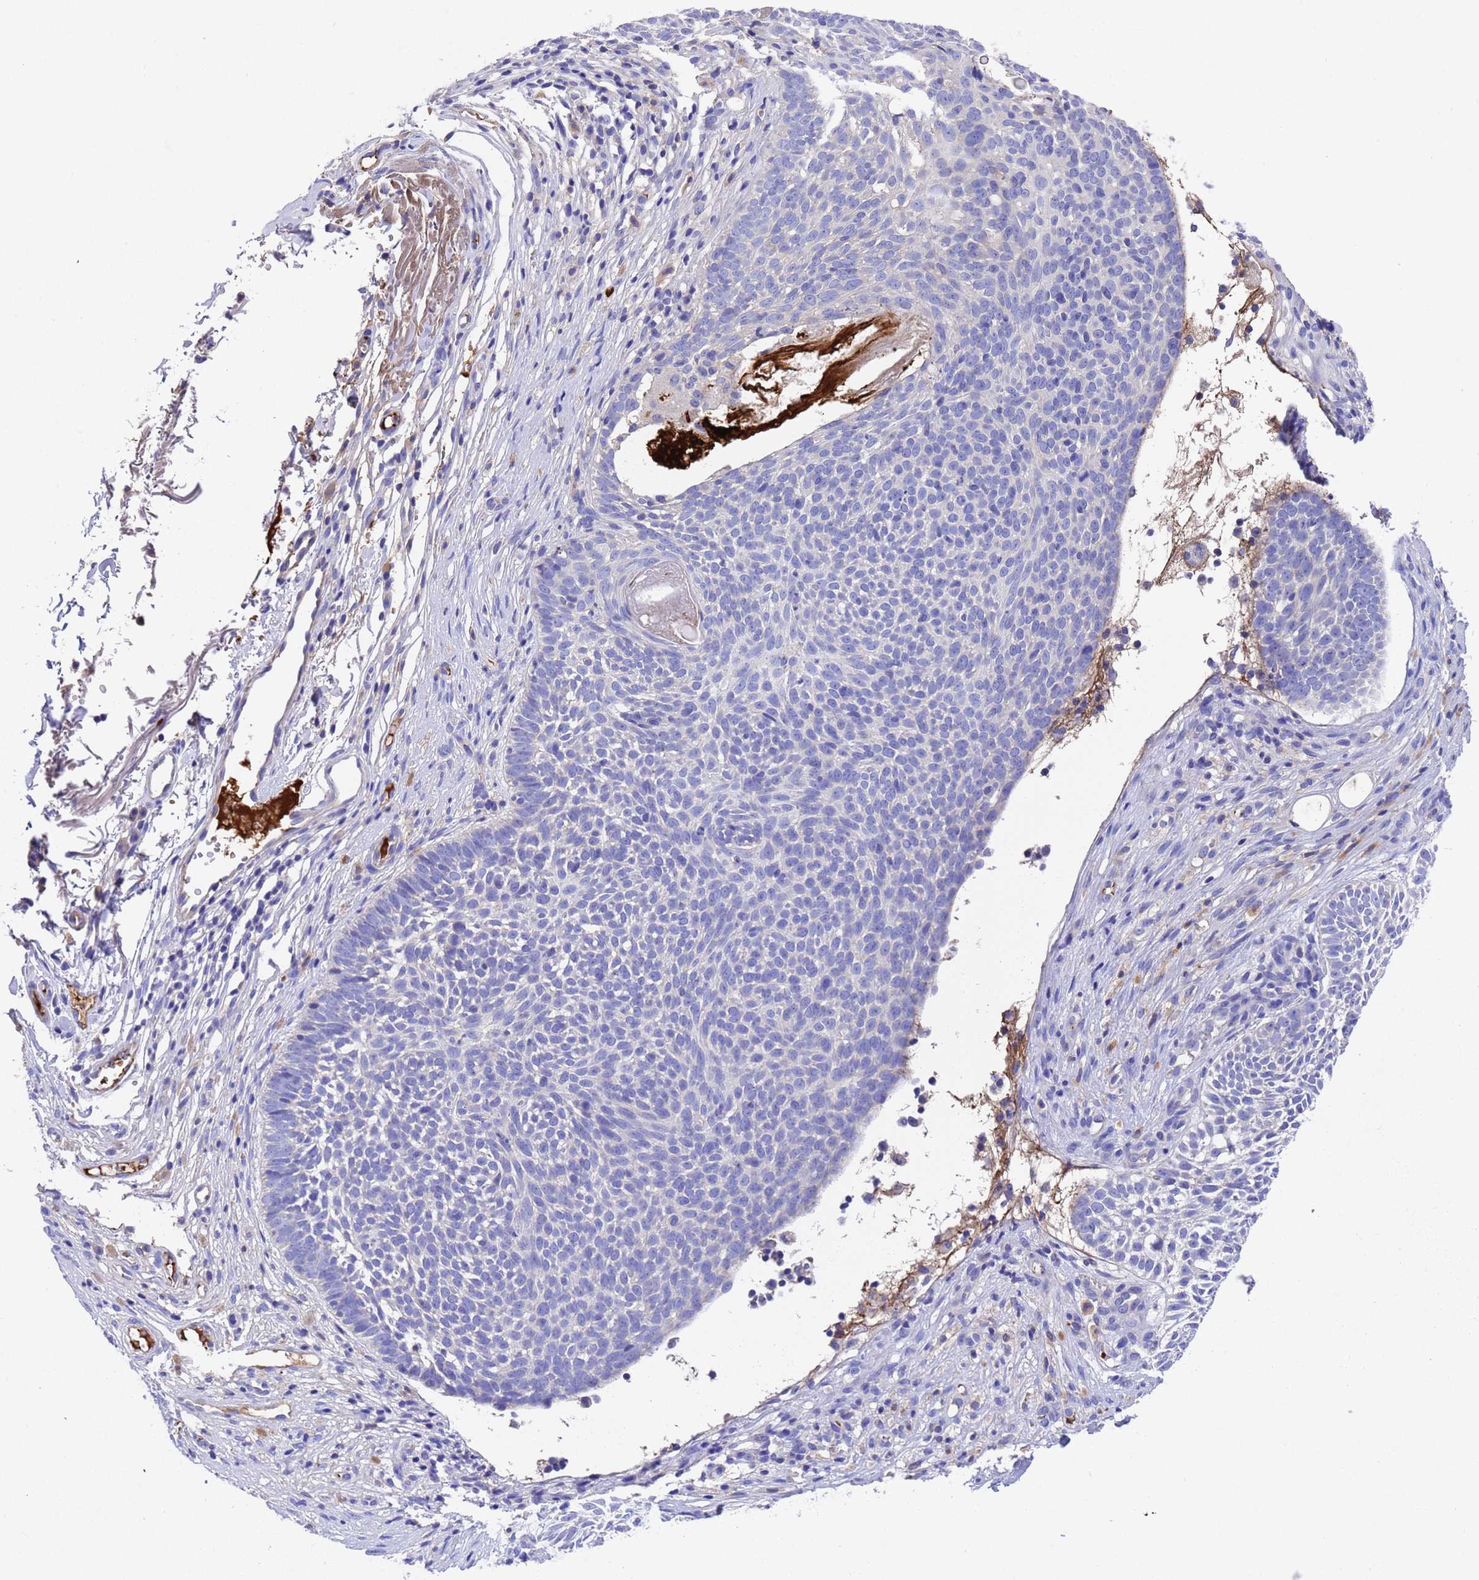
{"staining": {"intensity": "negative", "quantity": "none", "location": "none"}, "tissue": "skin cancer", "cell_type": "Tumor cells", "image_type": "cancer", "snomed": [{"axis": "morphology", "description": "Basal cell carcinoma"}, {"axis": "topography", "description": "Skin"}], "caption": "Immunohistochemistry (IHC) micrograph of neoplastic tissue: human skin cancer (basal cell carcinoma) stained with DAB reveals no significant protein positivity in tumor cells. (Stains: DAB IHC with hematoxylin counter stain, Microscopy: brightfield microscopy at high magnification).", "gene": "ELP6", "patient": {"sex": "male", "age": 75}}